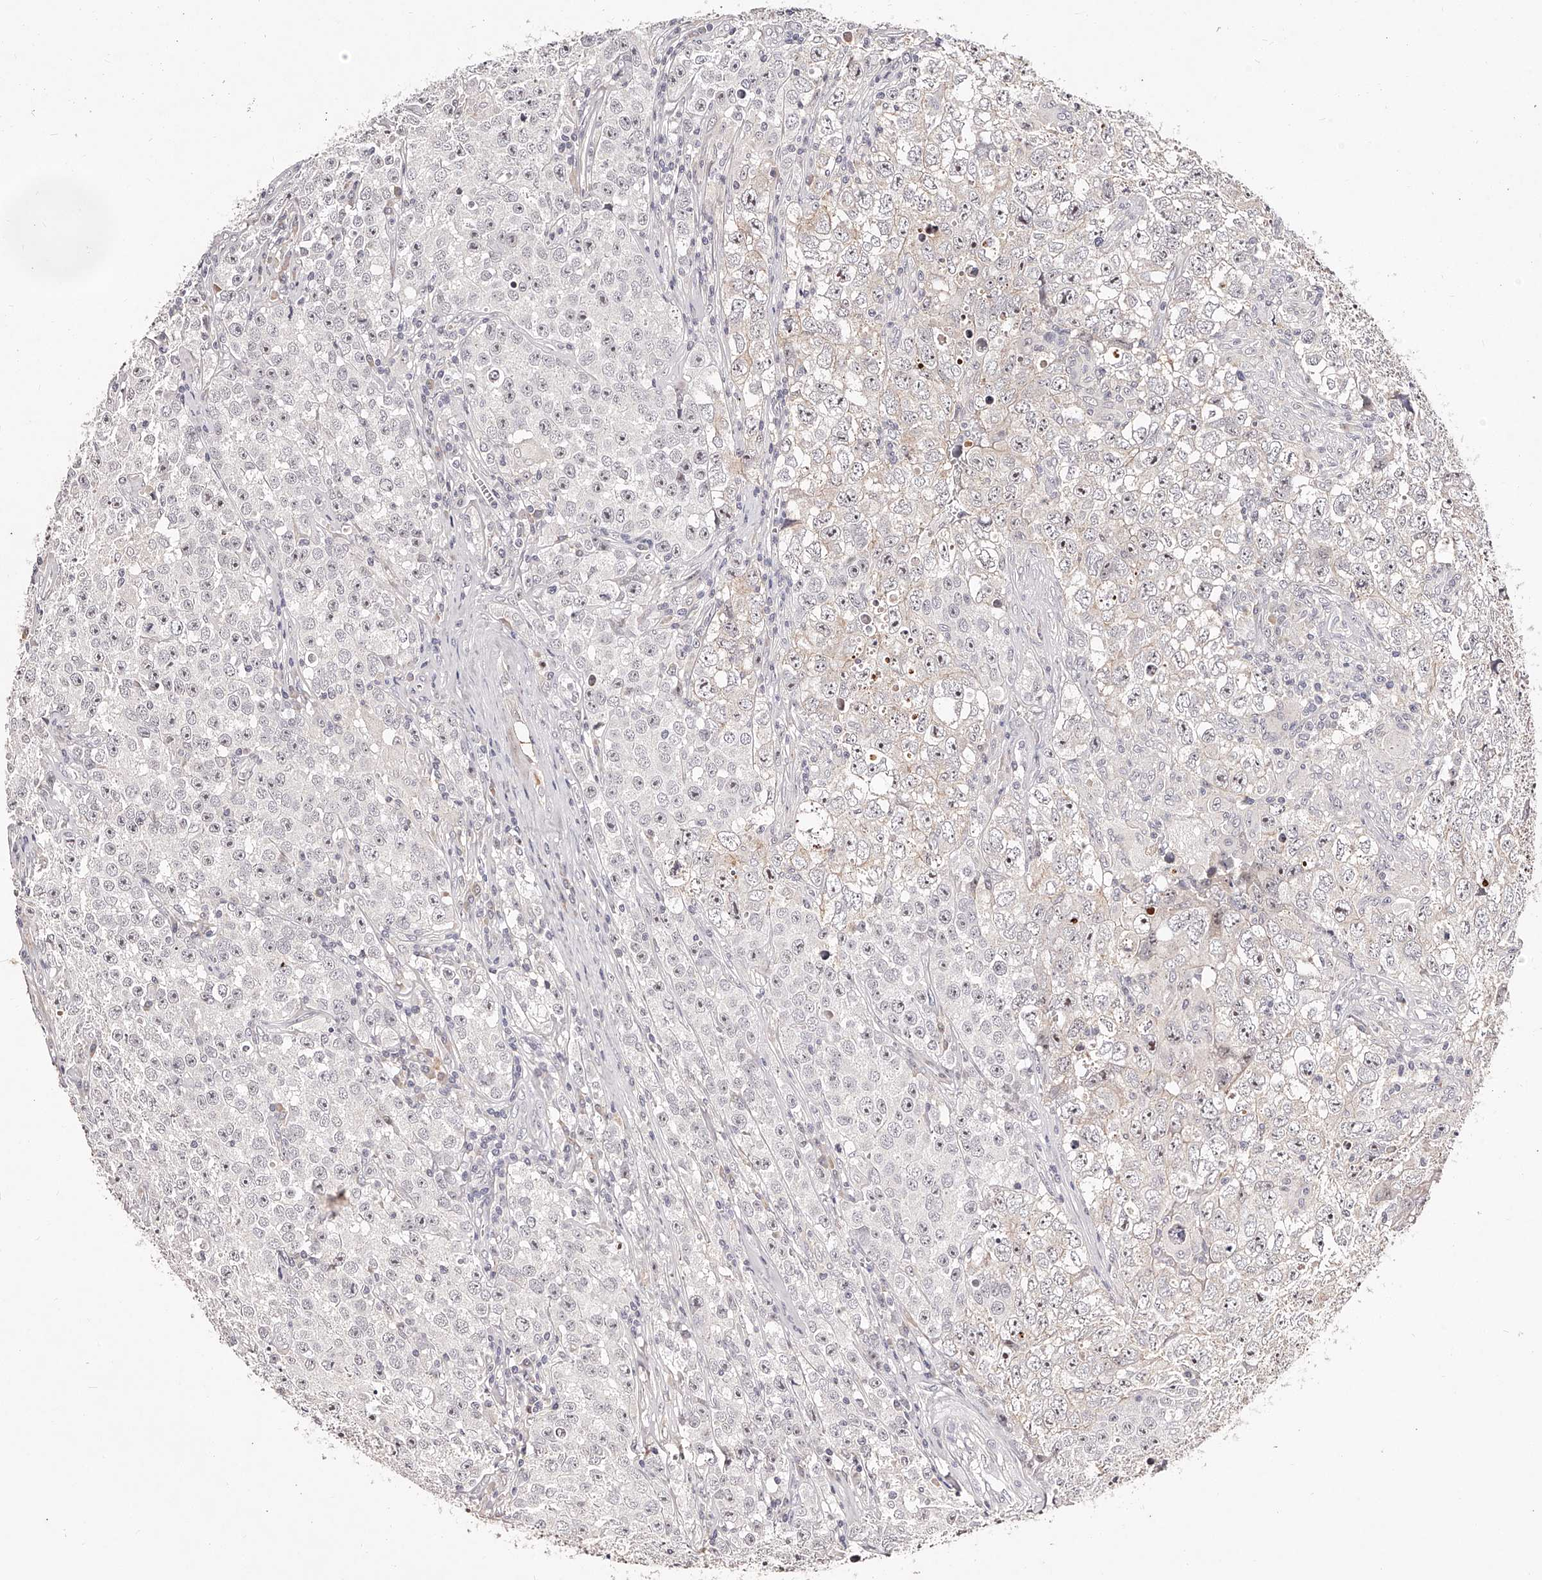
{"staining": {"intensity": "negative", "quantity": "none", "location": "none"}, "tissue": "testis cancer", "cell_type": "Tumor cells", "image_type": "cancer", "snomed": [{"axis": "morphology", "description": "Seminoma, NOS"}, {"axis": "morphology", "description": "Carcinoma, Embryonal, NOS"}, {"axis": "topography", "description": "Testis"}], "caption": "Immunohistochemical staining of testis cancer (seminoma) demonstrates no significant positivity in tumor cells. (Immunohistochemistry, brightfield microscopy, high magnification).", "gene": "PHACTR1", "patient": {"sex": "male", "age": 43}}